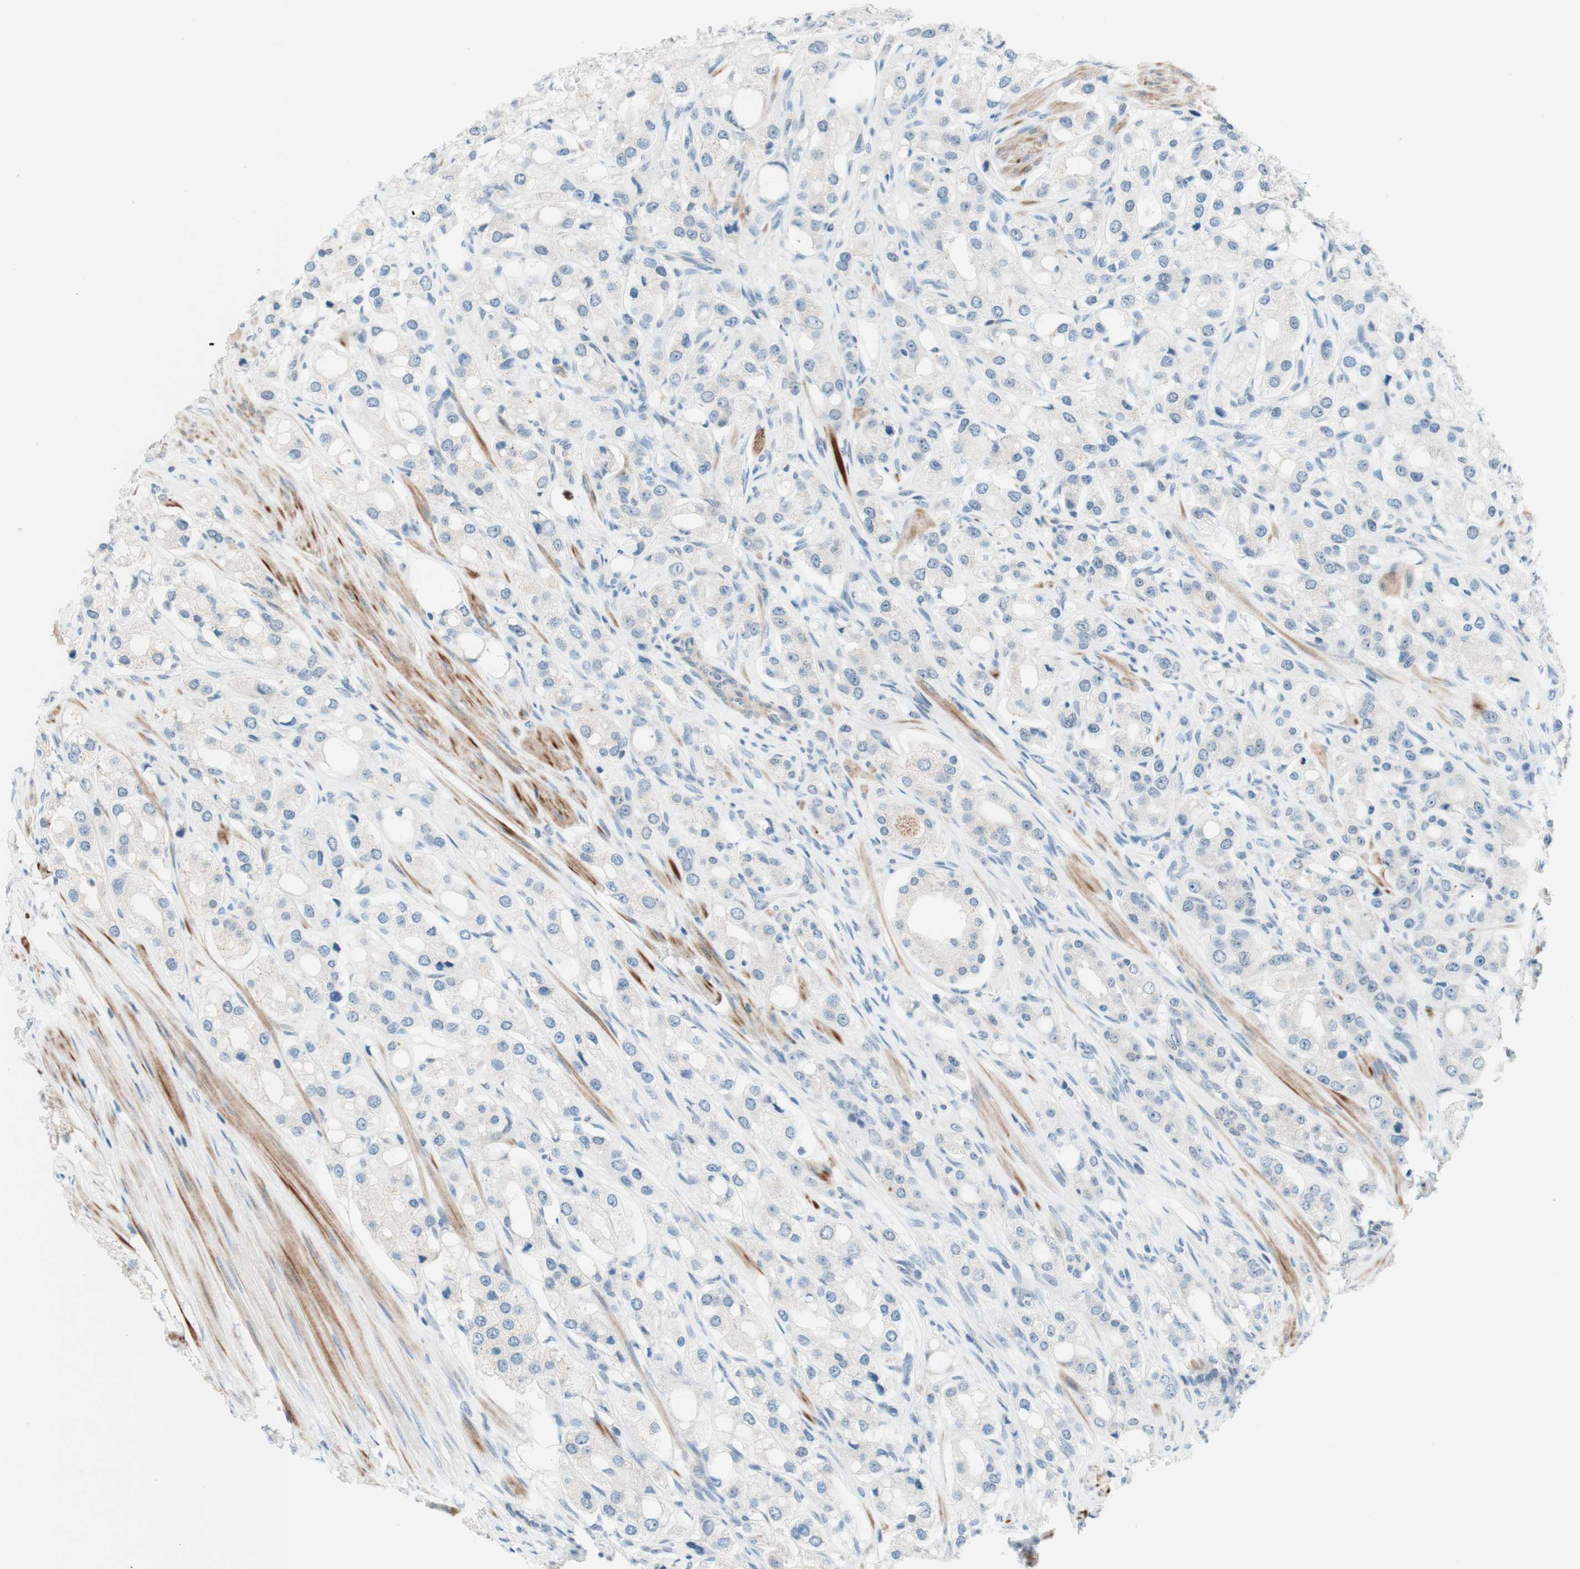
{"staining": {"intensity": "negative", "quantity": "none", "location": "none"}, "tissue": "prostate cancer", "cell_type": "Tumor cells", "image_type": "cancer", "snomed": [{"axis": "morphology", "description": "Adenocarcinoma, High grade"}, {"axis": "topography", "description": "Prostate"}], "caption": "DAB immunohistochemical staining of prostate cancer (high-grade adenocarcinoma) shows no significant positivity in tumor cells.", "gene": "JPH1", "patient": {"sex": "male", "age": 65}}